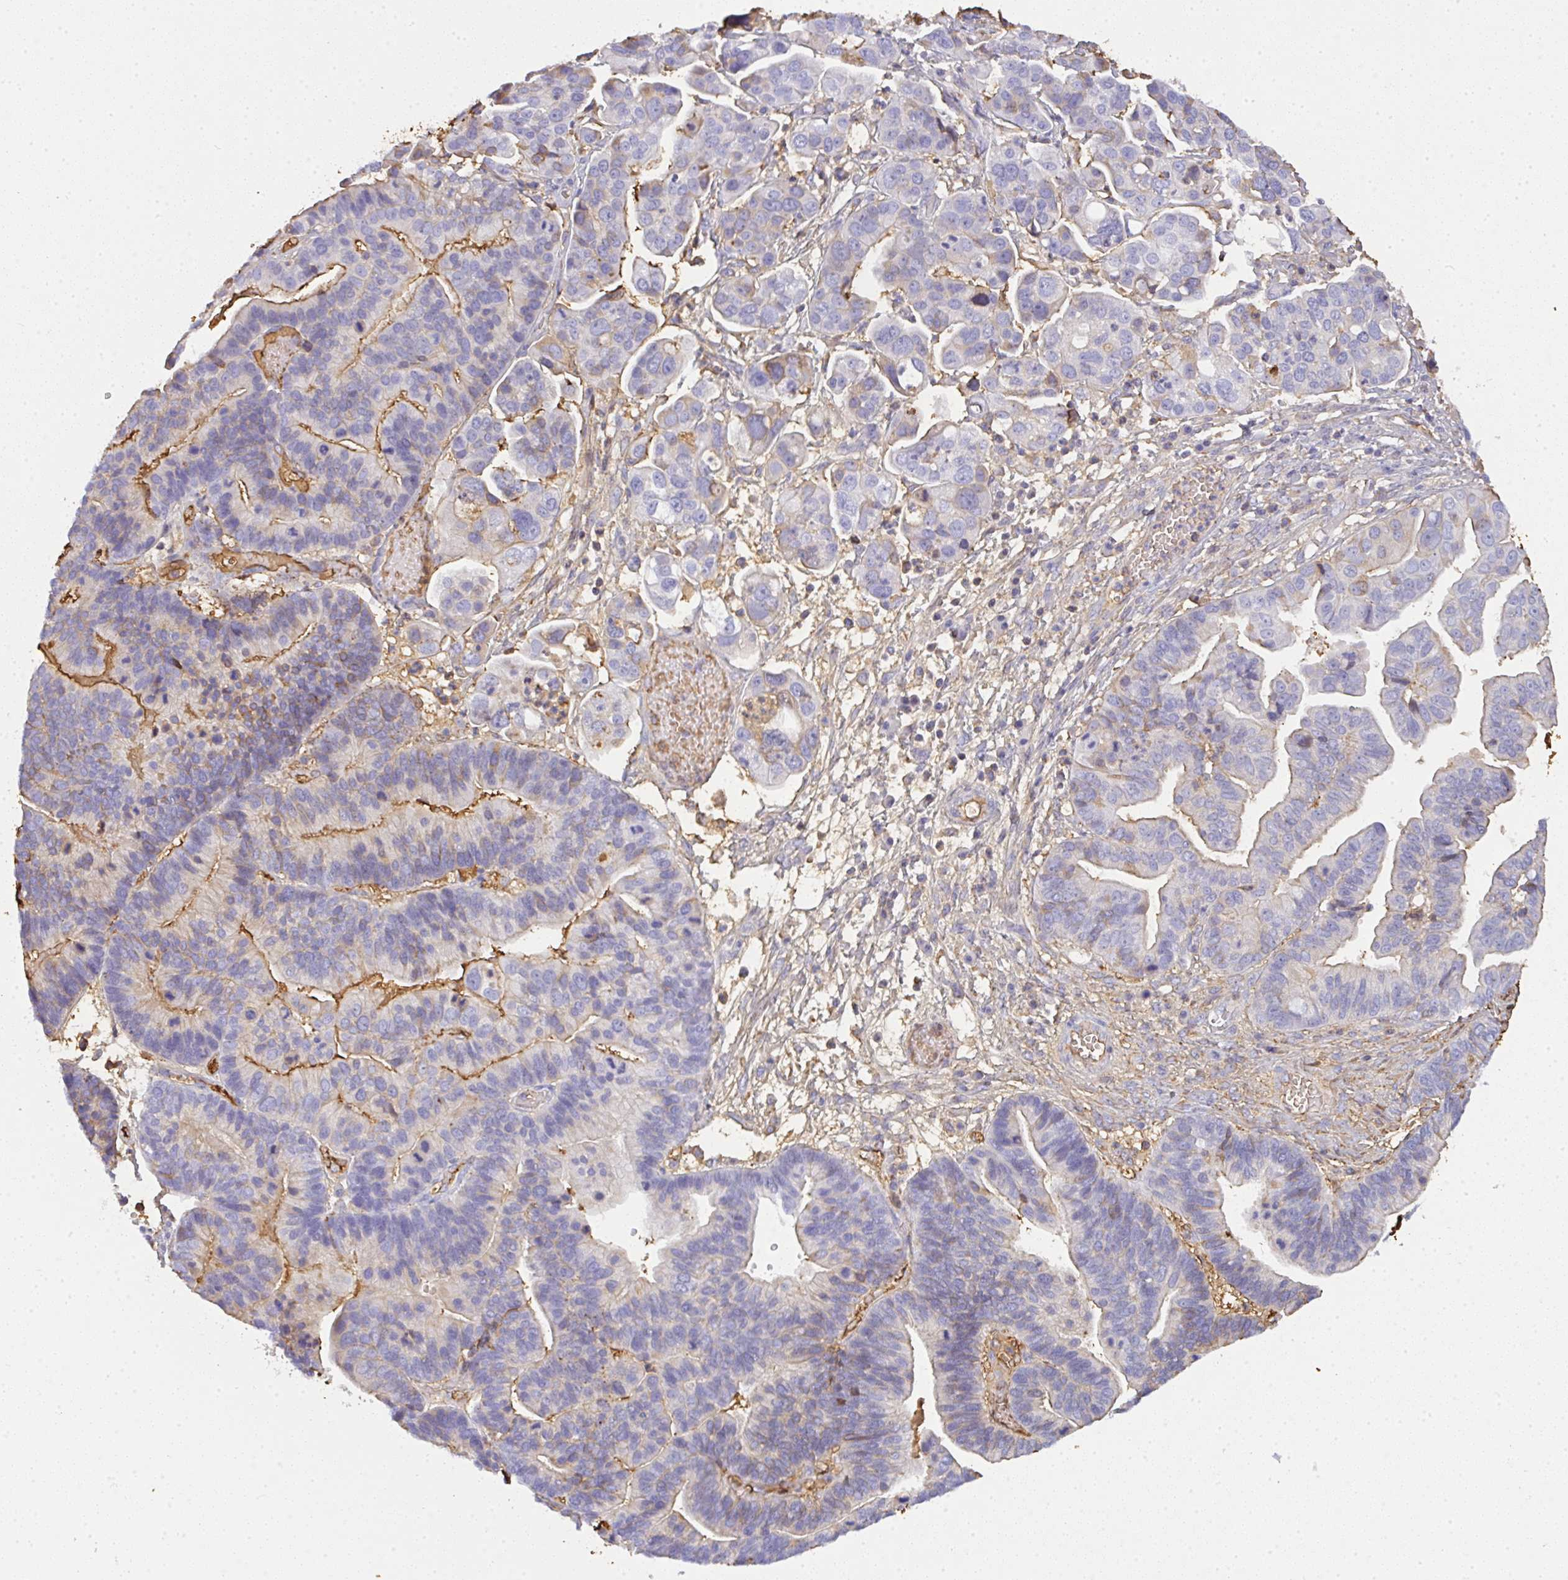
{"staining": {"intensity": "moderate", "quantity": "<25%", "location": "cytoplasmic/membranous"}, "tissue": "ovarian cancer", "cell_type": "Tumor cells", "image_type": "cancer", "snomed": [{"axis": "morphology", "description": "Cystadenocarcinoma, serous, NOS"}, {"axis": "topography", "description": "Ovary"}], "caption": "Immunohistochemical staining of human ovarian serous cystadenocarcinoma displays low levels of moderate cytoplasmic/membranous protein expression in about <25% of tumor cells. Immunohistochemistry stains the protein in brown and the nuclei are stained blue.", "gene": "SMYD5", "patient": {"sex": "female", "age": 56}}